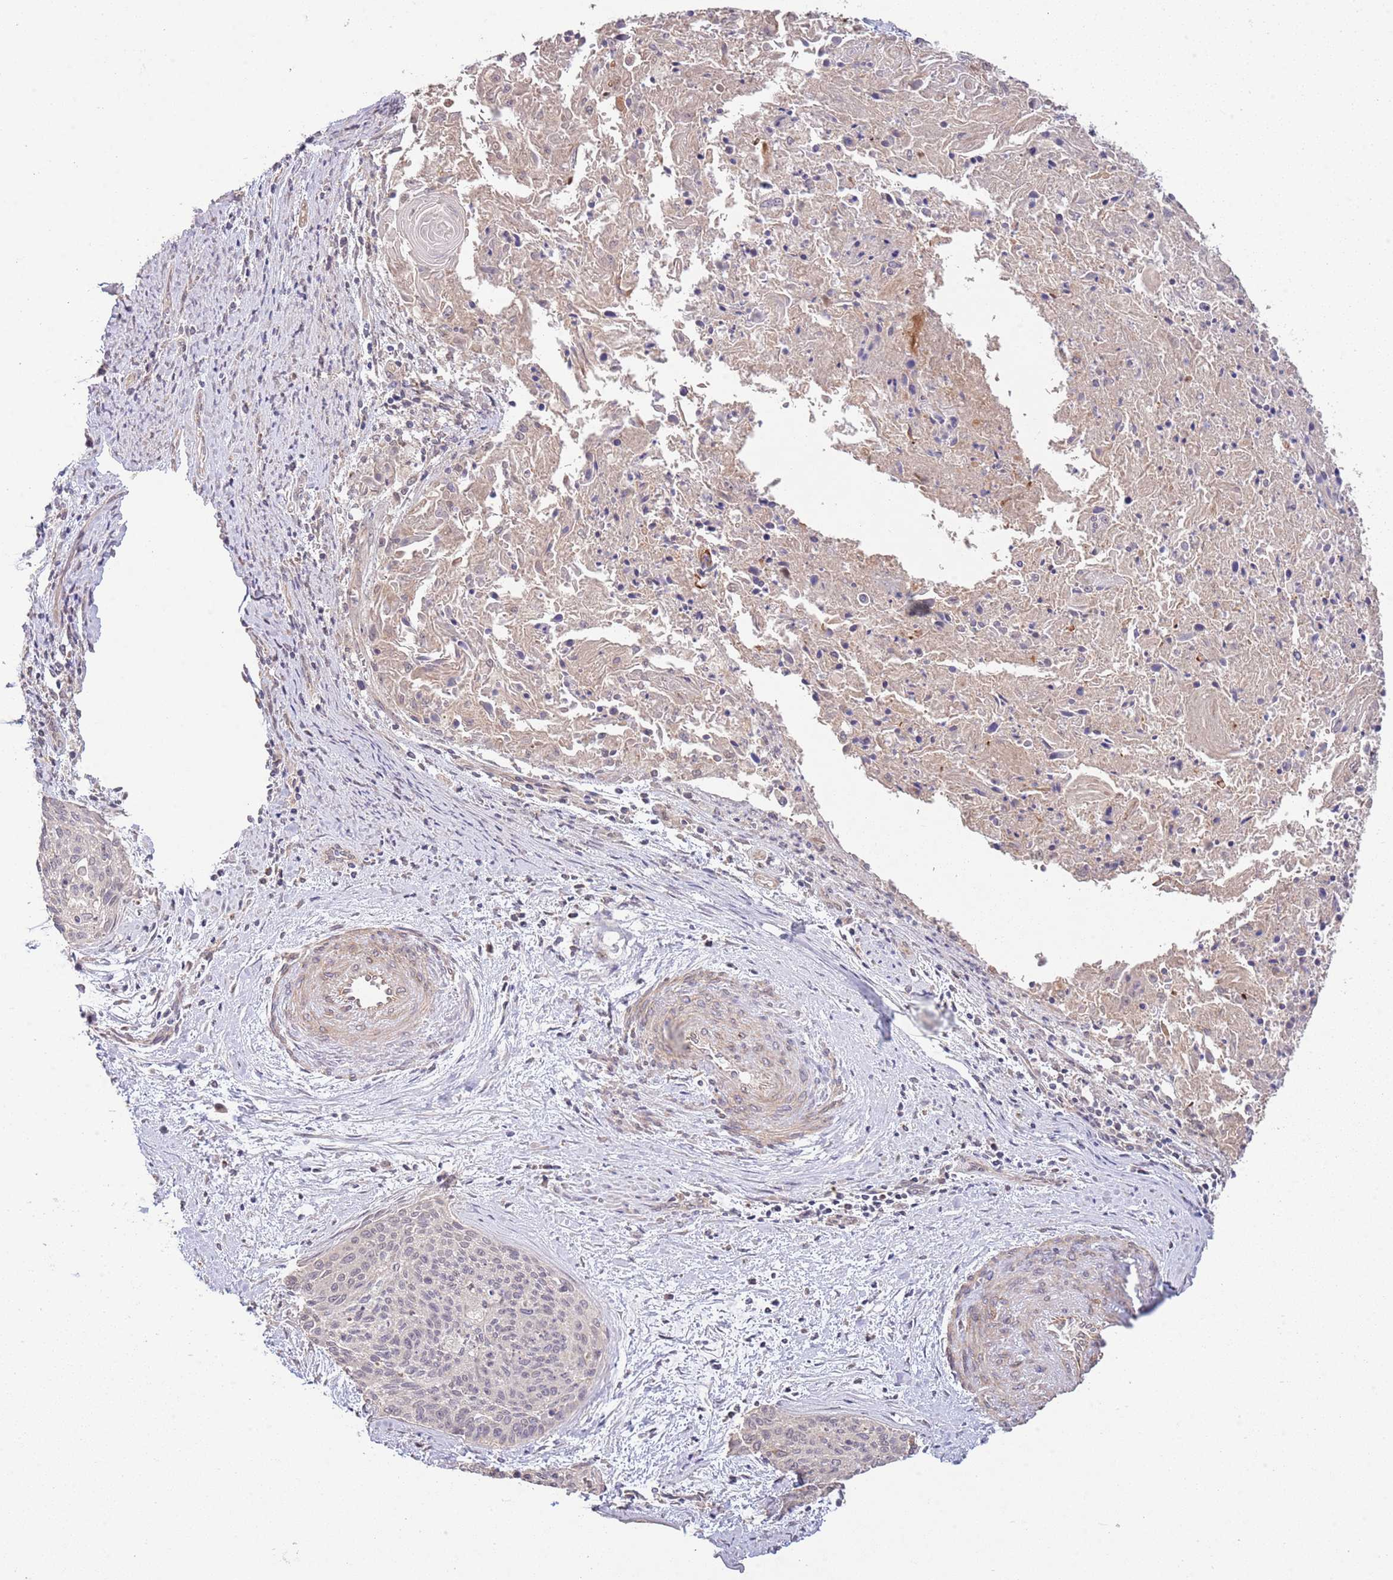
{"staining": {"intensity": "negative", "quantity": "none", "location": "none"}, "tissue": "cervical cancer", "cell_type": "Tumor cells", "image_type": "cancer", "snomed": [{"axis": "morphology", "description": "Squamous cell carcinoma, NOS"}, {"axis": "topography", "description": "Cervix"}], "caption": "Immunohistochemical staining of human cervical cancer (squamous cell carcinoma) displays no significant positivity in tumor cells.", "gene": "IVD", "patient": {"sex": "female", "age": 55}}